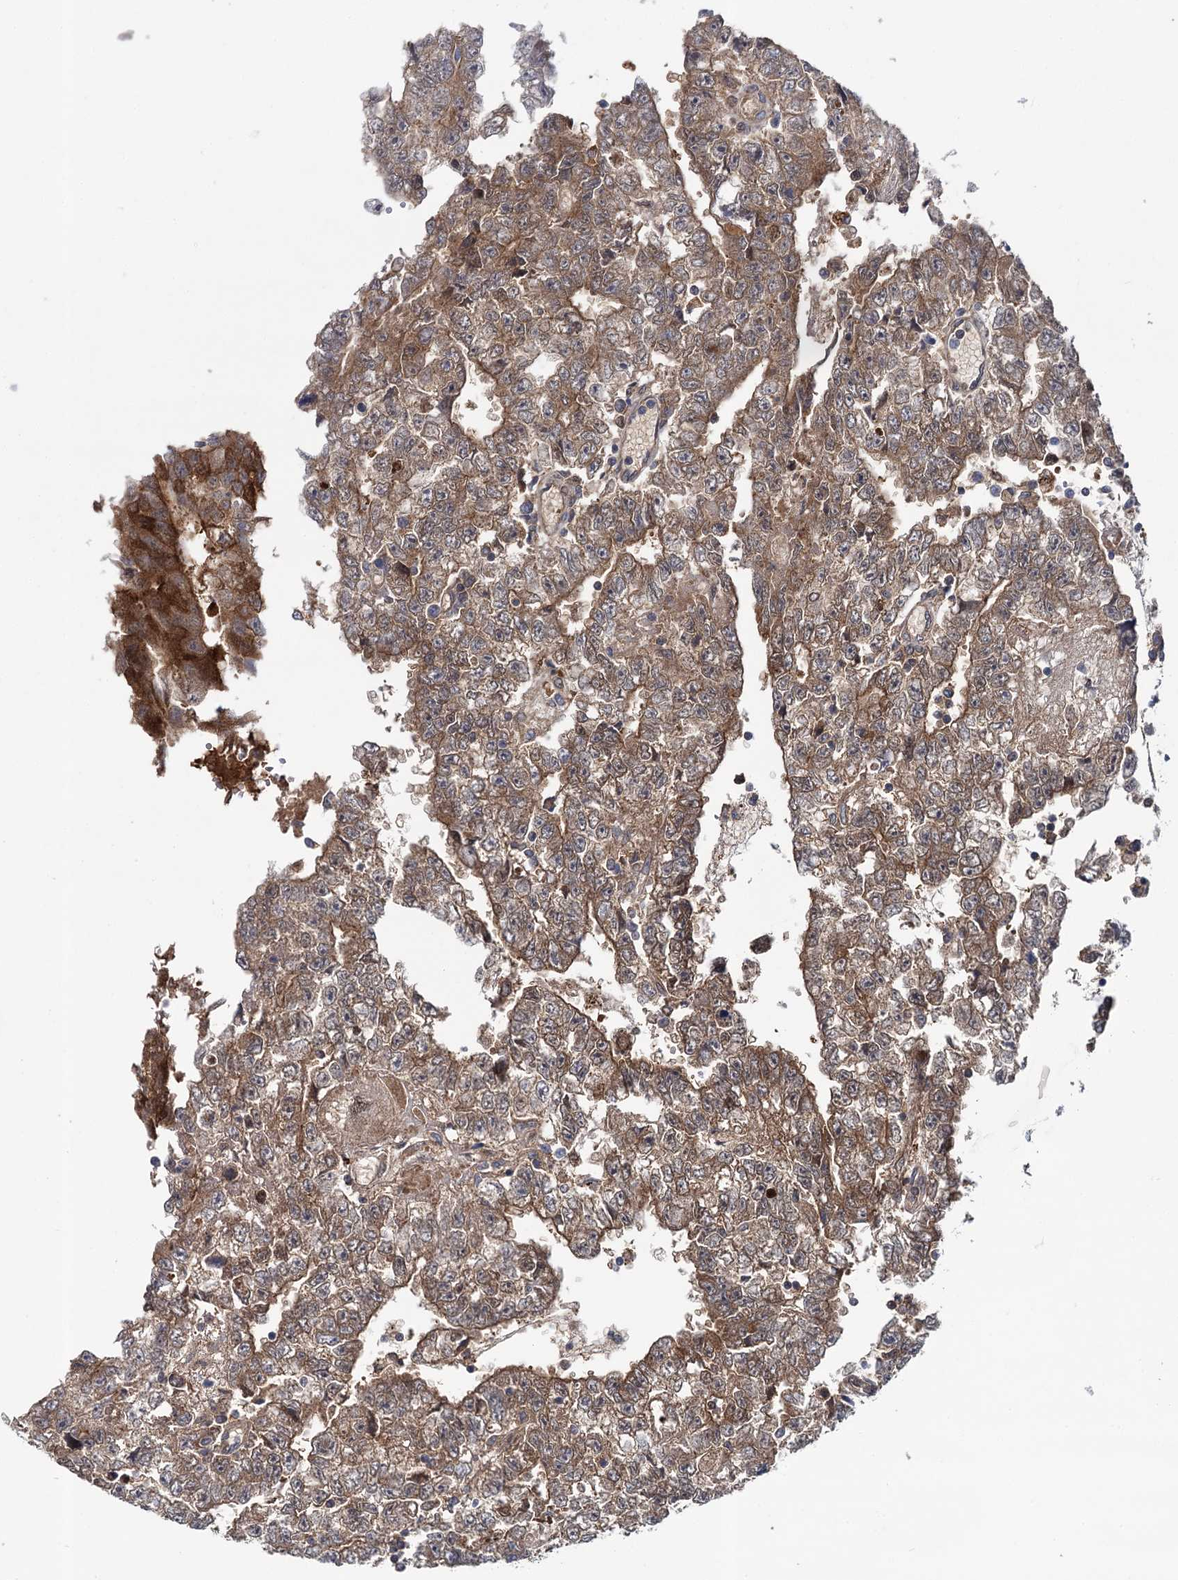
{"staining": {"intensity": "moderate", "quantity": "25%-75%", "location": "cytoplasmic/membranous"}, "tissue": "testis cancer", "cell_type": "Tumor cells", "image_type": "cancer", "snomed": [{"axis": "morphology", "description": "Carcinoma, Embryonal, NOS"}, {"axis": "topography", "description": "Testis"}], "caption": "This is a histology image of immunohistochemistry staining of testis embryonal carcinoma, which shows moderate positivity in the cytoplasmic/membranous of tumor cells.", "gene": "GLO1", "patient": {"sex": "male", "age": 25}}